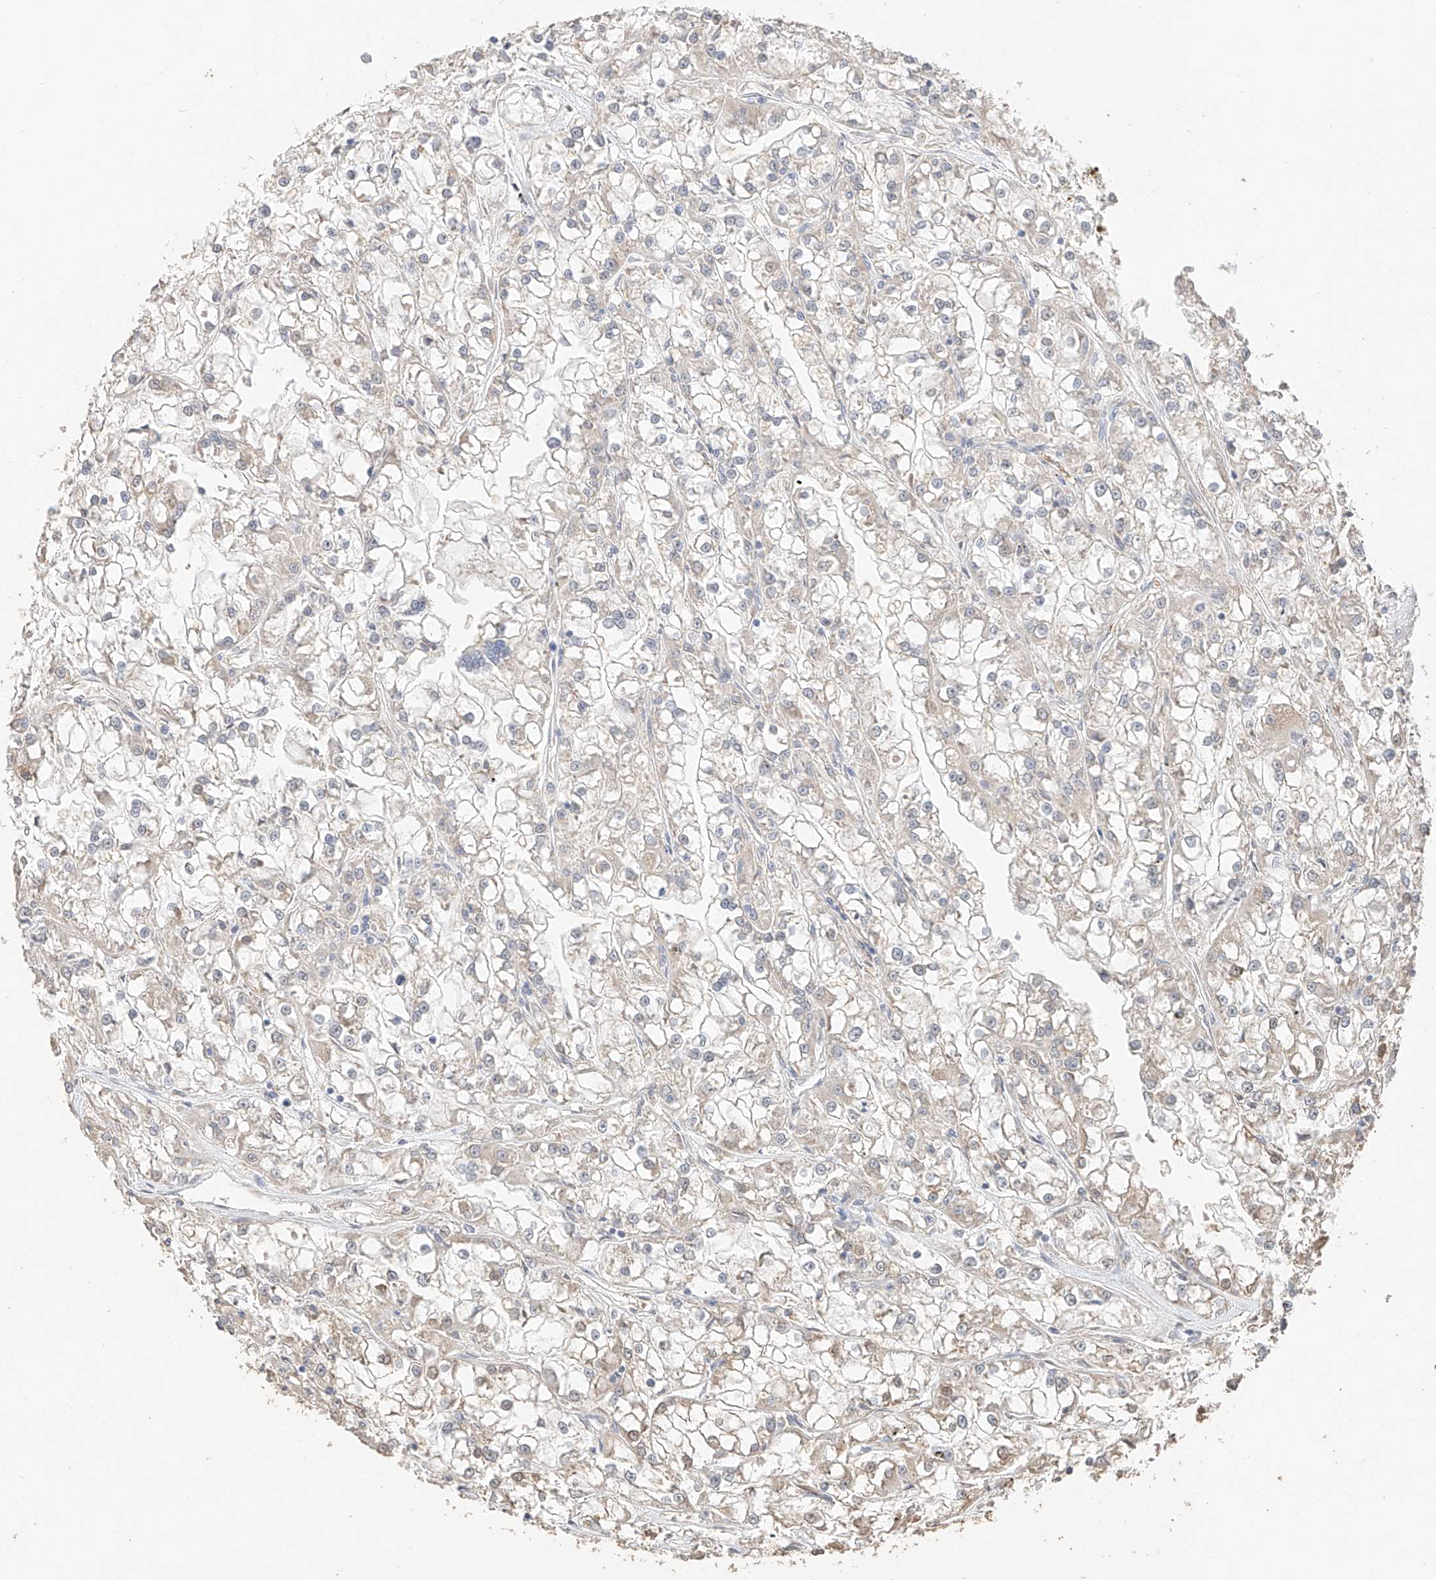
{"staining": {"intensity": "weak", "quantity": "<25%", "location": "cytoplasmic/membranous"}, "tissue": "renal cancer", "cell_type": "Tumor cells", "image_type": "cancer", "snomed": [{"axis": "morphology", "description": "Adenocarcinoma, NOS"}, {"axis": "topography", "description": "Kidney"}], "caption": "IHC micrograph of adenocarcinoma (renal) stained for a protein (brown), which displays no expression in tumor cells.", "gene": "IL22RA2", "patient": {"sex": "female", "age": 52}}